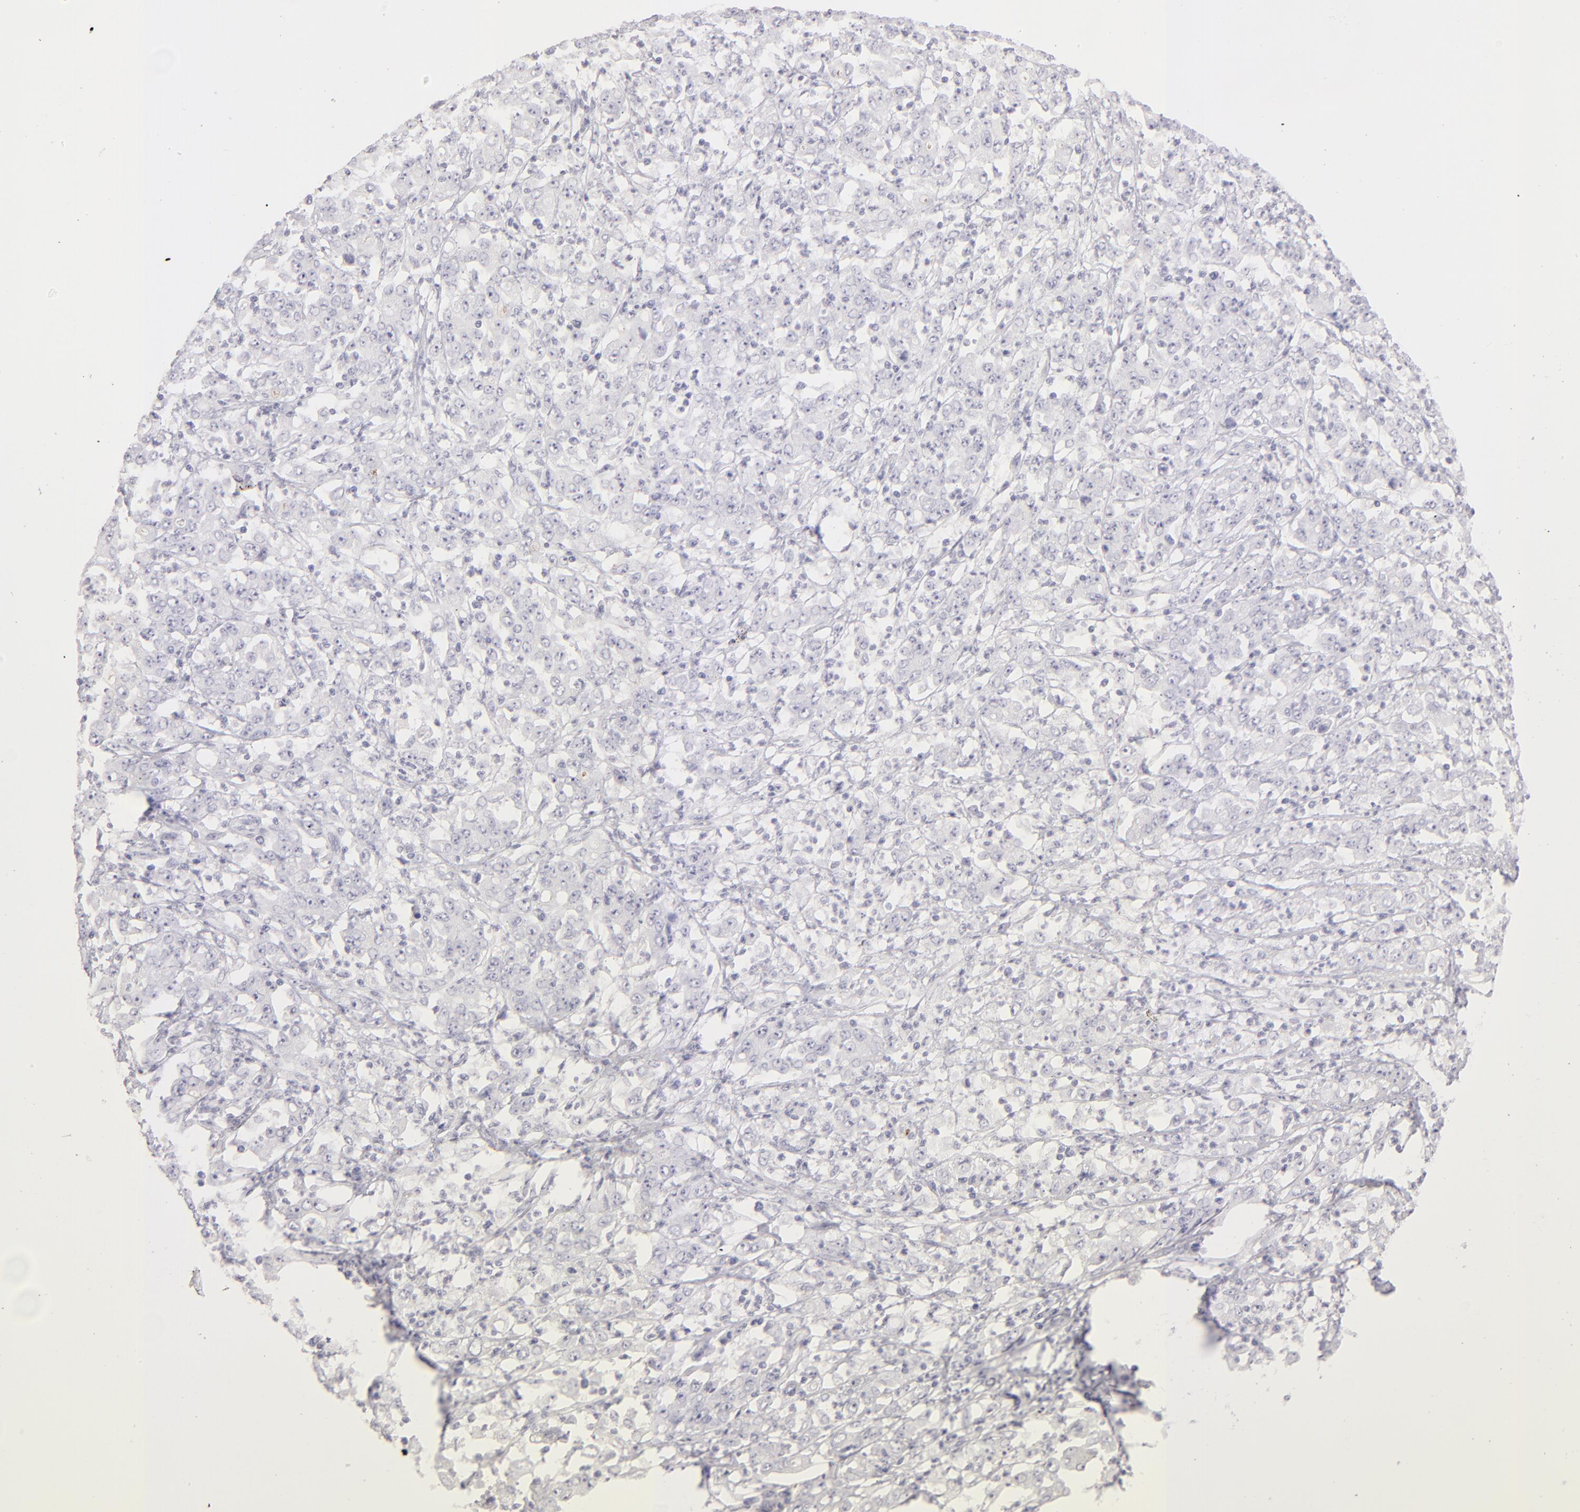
{"staining": {"intensity": "negative", "quantity": "none", "location": "none"}, "tissue": "stomach cancer", "cell_type": "Tumor cells", "image_type": "cancer", "snomed": [{"axis": "morphology", "description": "Adenocarcinoma, NOS"}, {"axis": "topography", "description": "Stomach, lower"}], "caption": "Stomach cancer was stained to show a protein in brown. There is no significant expression in tumor cells.", "gene": "ABCC4", "patient": {"sex": "female", "age": 71}}